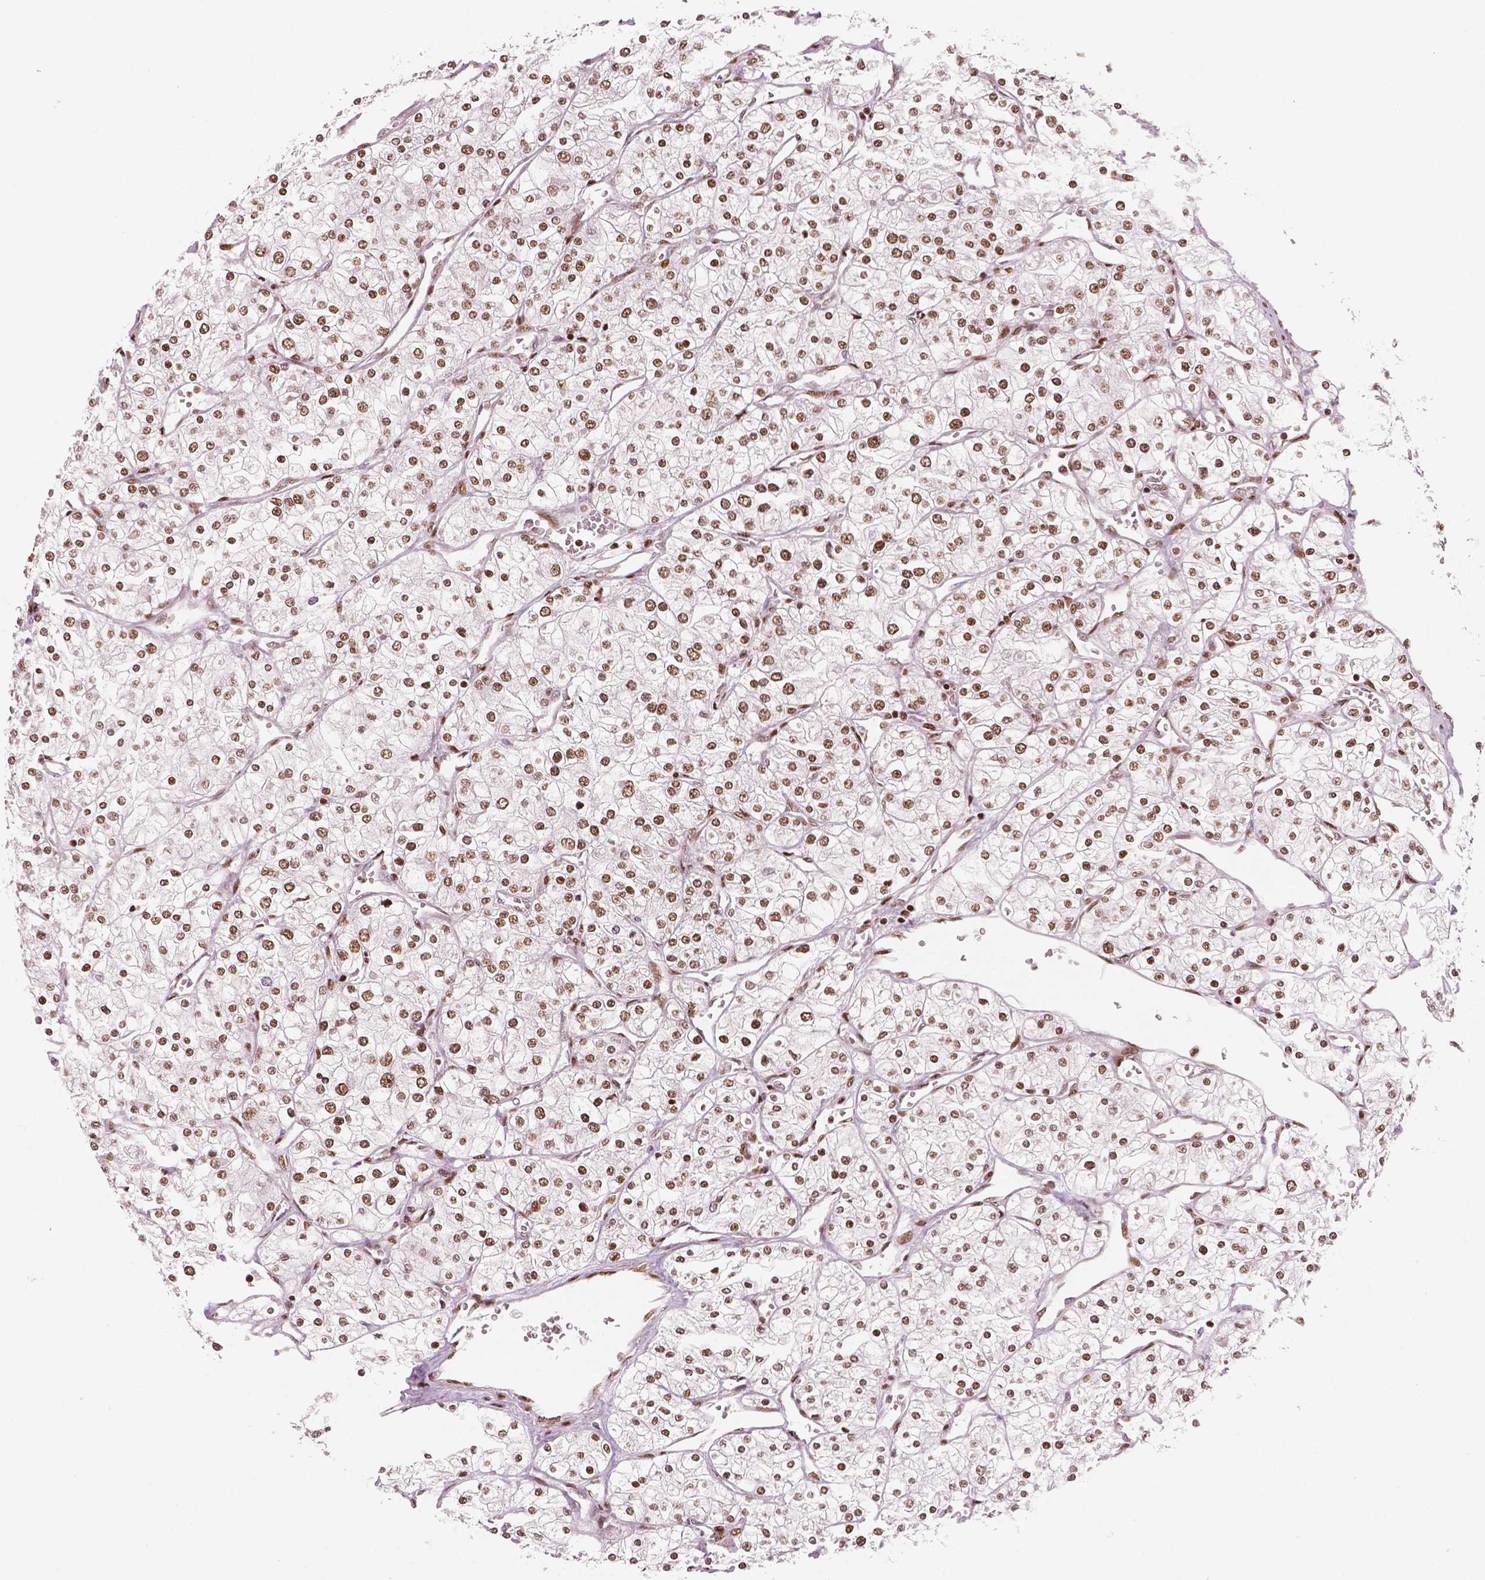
{"staining": {"intensity": "moderate", "quantity": ">75%", "location": "nuclear"}, "tissue": "renal cancer", "cell_type": "Tumor cells", "image_type": "cancer", "snomed": [{"axis": "morphology", "description": "Adenocarcinoma, NOS"}, {"axis": "topography", "description": "Kidney"}], "caption": "Renal adenocarcinoma was stained to show a protein in brown. There is medium levels of moderate nuclear staining in approximately >75% of tumor cells.", "gene": "BRD4", "patient": {"sex": "male", "age": 80}}